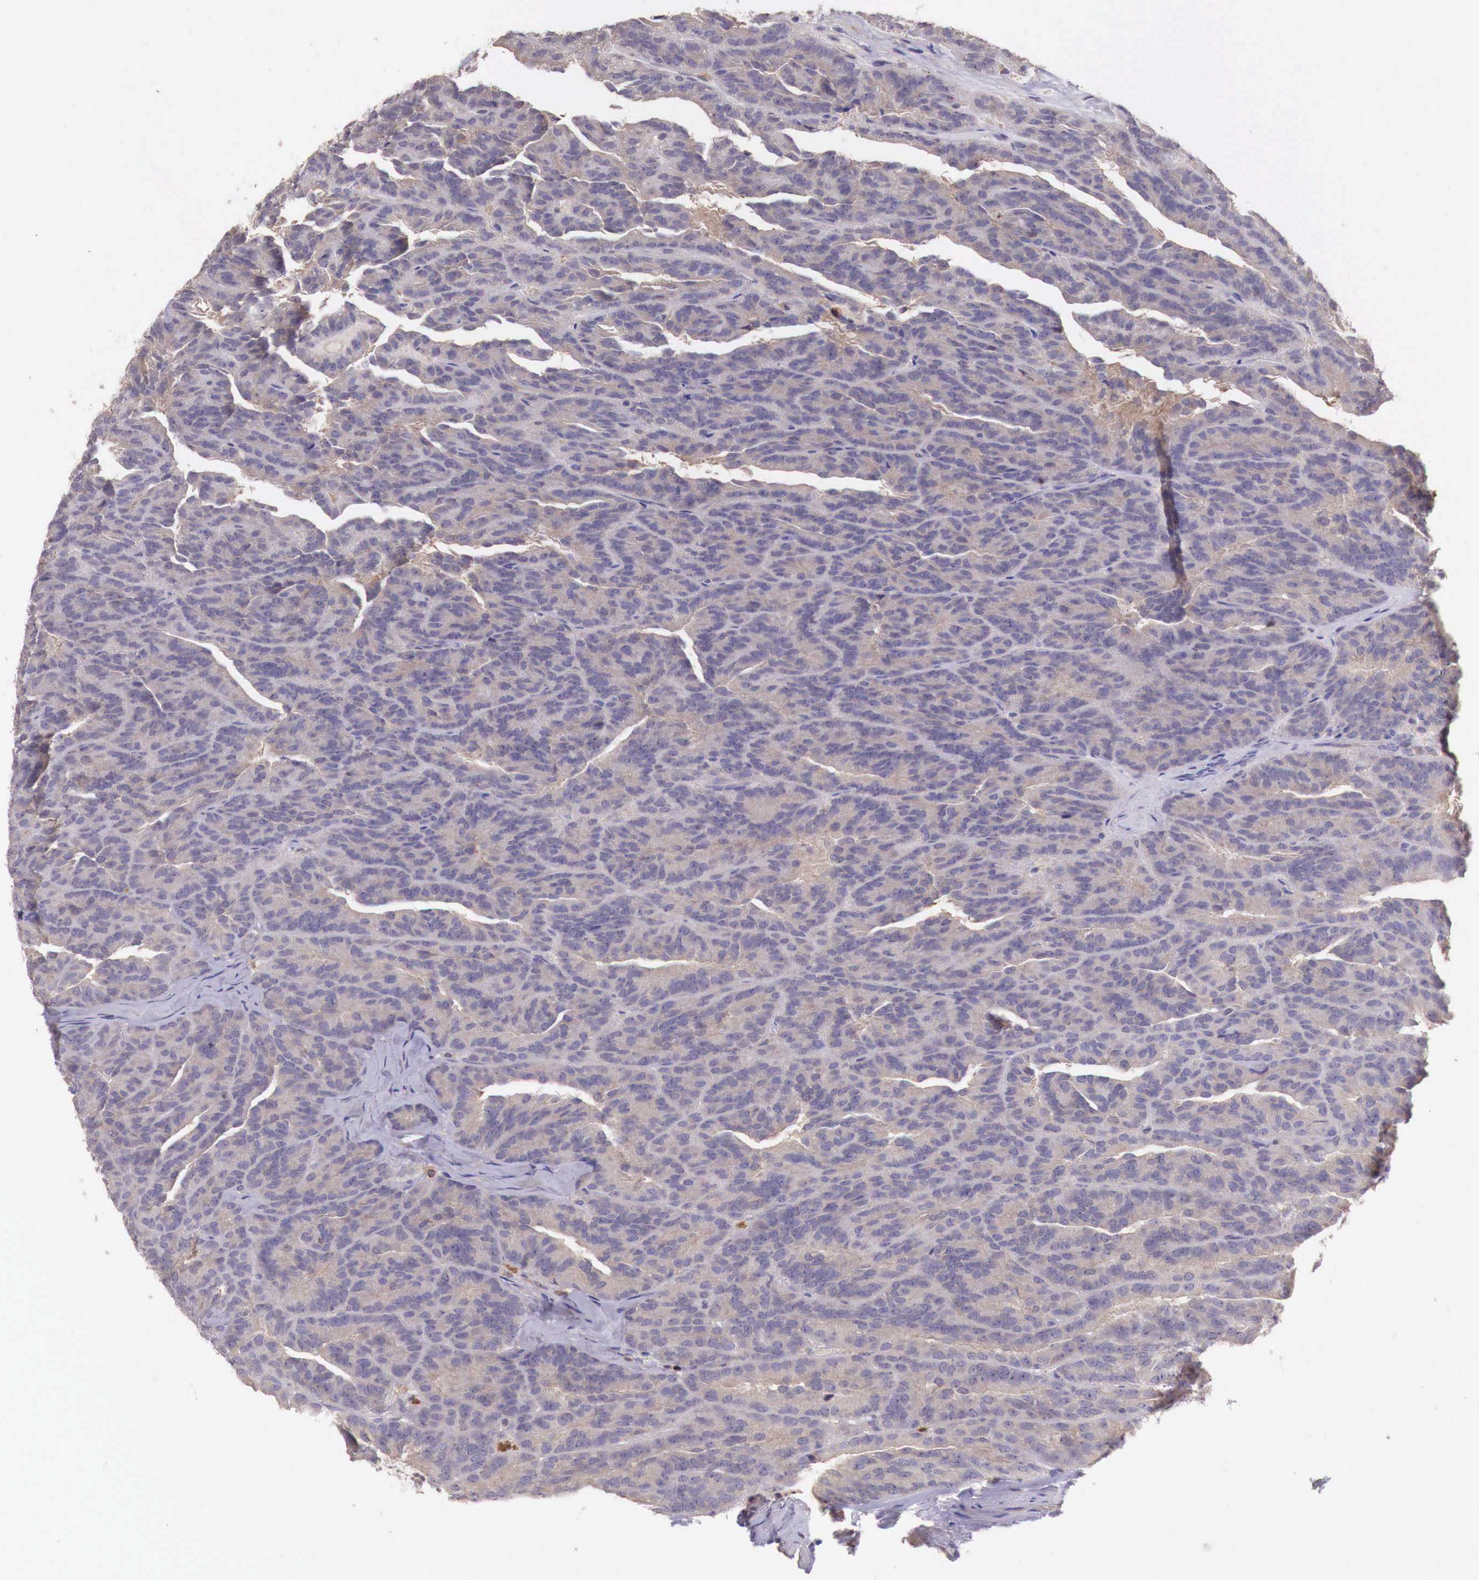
{"staining": {"intensity": "weak", "quantity": ">75%", "location": "cytoplasmic/membranous"}, "tissue": "renal cancer", "cell_type": "Tumor cells", "image_type": "cancer", "snomed": [{"axis": "morphology", "description": "Adenocarcinoma, NOS"}, {"axis": "topography", "description": "Kidney"}], "caption": "This histopathology image demonstrates IHC staining of renal adenocarcinoma, with low weak cytoplasmic/membranous staining in about >75% of tumor cells.", "gene": "GAB2", "patient": {"sex": "male", "age": 46}}